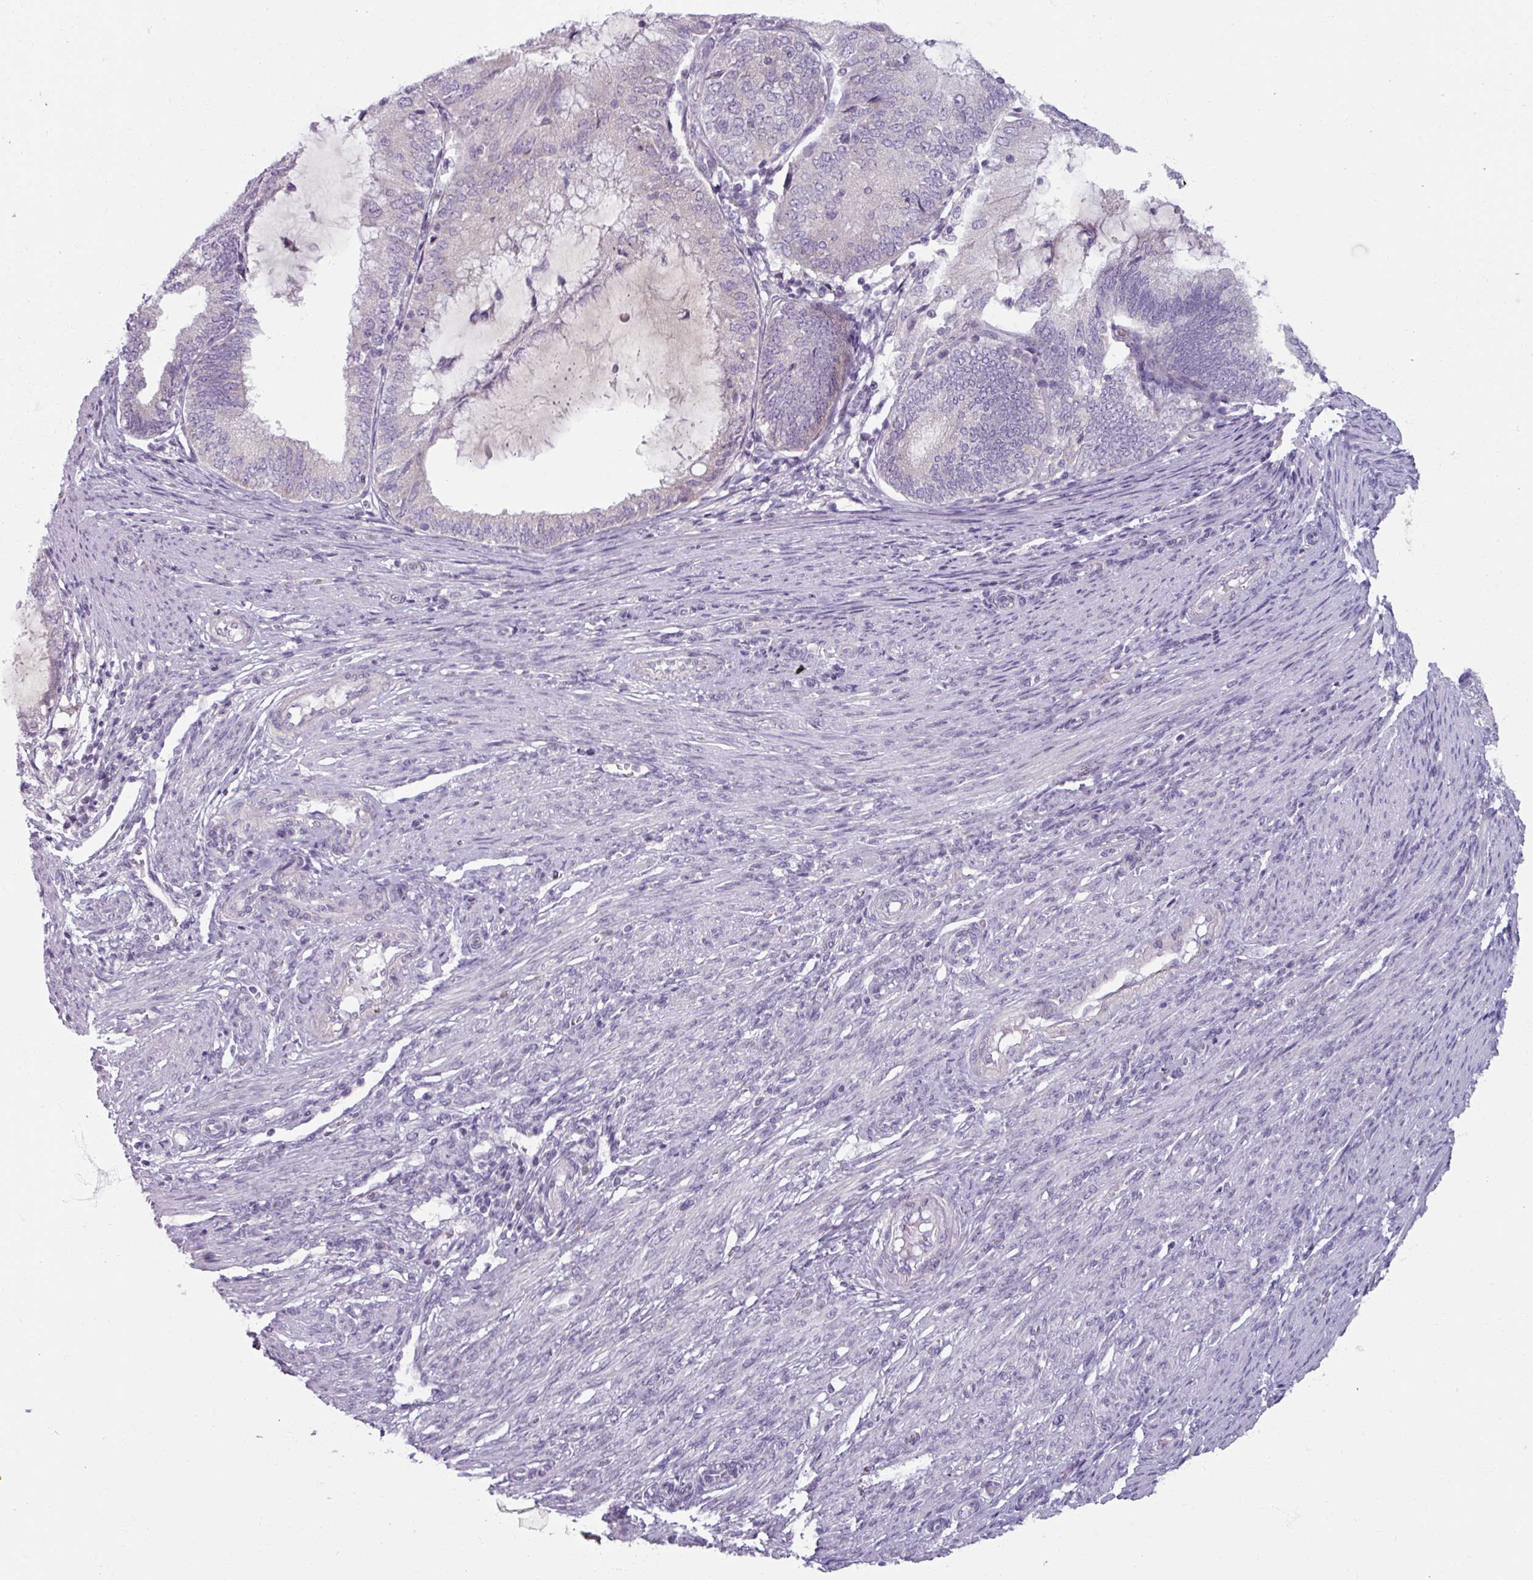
{"staining": {"intensity": "negative", "quantity": "none", "location": "none"}, "tissue": "endometrial cancer", "cell_type": "Tumor cells", "image_type": "cancer", "snomed": [{"axis": "morphology", "description": "Adenocarcinoma, NOS"}, {"axis": "topography", "description": "Endometrium"}], "caption": "High power microscopy photomicrograph of an IHC histopathology image of endometrial adenocarcinoma, revealing no significant expression in tumor cells.", "gene": "SMIM11", "patient": {"sex": "female", "age": 81}}